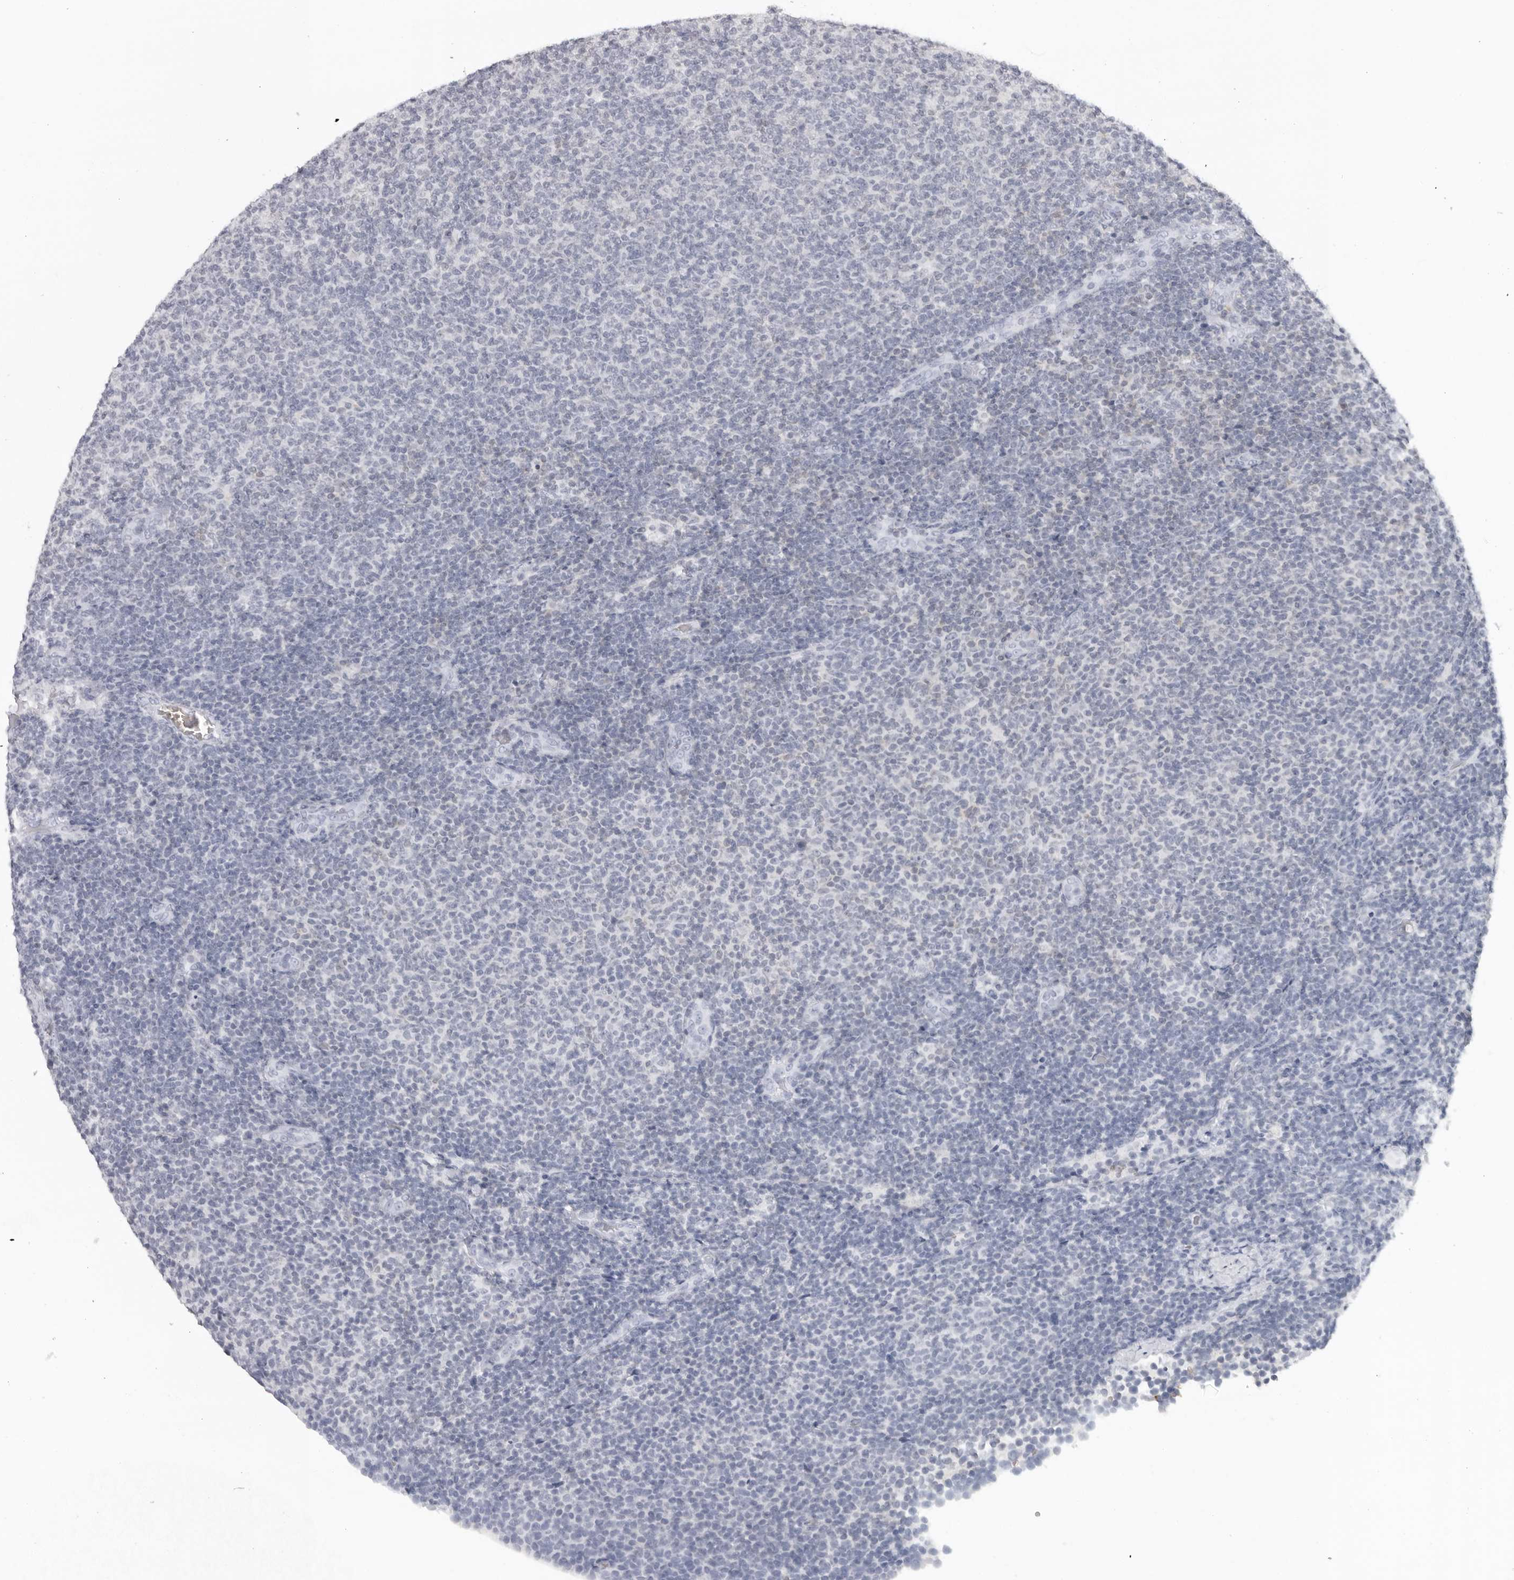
{"staining": {"intensity": "negative", "quantity": "none", "location": "none"}, "tissue": "lymphoma", "cell_type": "Tumor cells", "image_type": "cancer", "snomed": [{"axis": "morphology", "description": "Malignant lymphoma, non-Hodgkin's type, Low grade"}, {"axis": "topography", "description": "Lymph node"}], "caption": "Protein analysis of lymphoma demonstrates no significant expression in tumor cells.", "gene": "EPB41", "patient": {"sex": "male", "age": 66}}